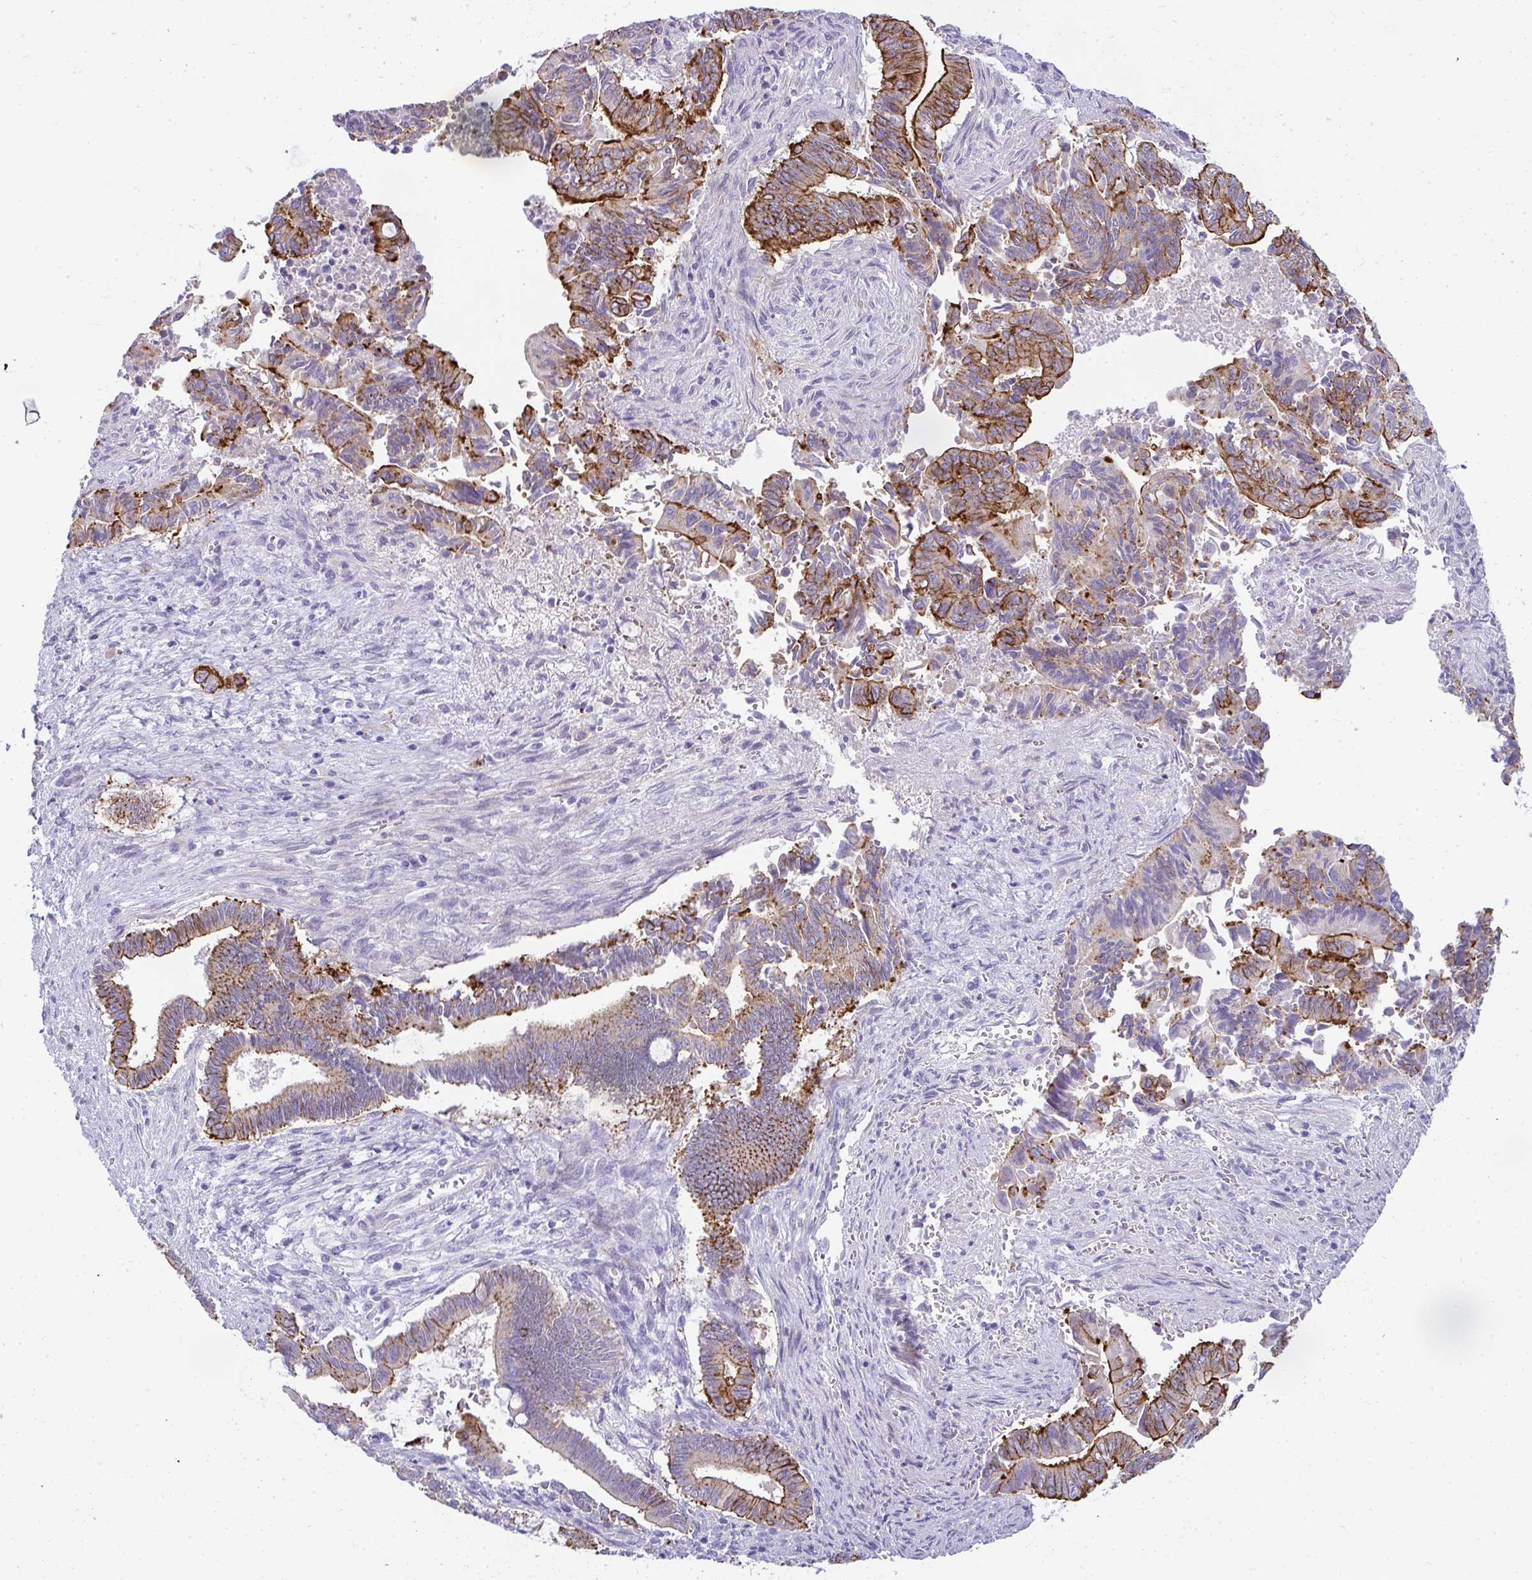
{"staining": {"intensity": "strong", "quantity": "25%-75%", "location": "cytoplasmic/membranous"}, "tissue": "pancreatic cancer", "cell_type": "Tumor cells", "image_type": "cancer", "snomed": [{"axis": "morphology", "description": "Adenocarcinoma, NOS"}, {"axis": "topography", "description": "Pancreas"}], "caption": "Approximately 25%-75% of tumor cells in human adenocarcinoma (pancreatic) display strong cytoplasmic/membranous protein expression as visualized by brown immunohistochemical staining.", "gene": "AK5", "patient": {"sex": "male", "age": 68}}